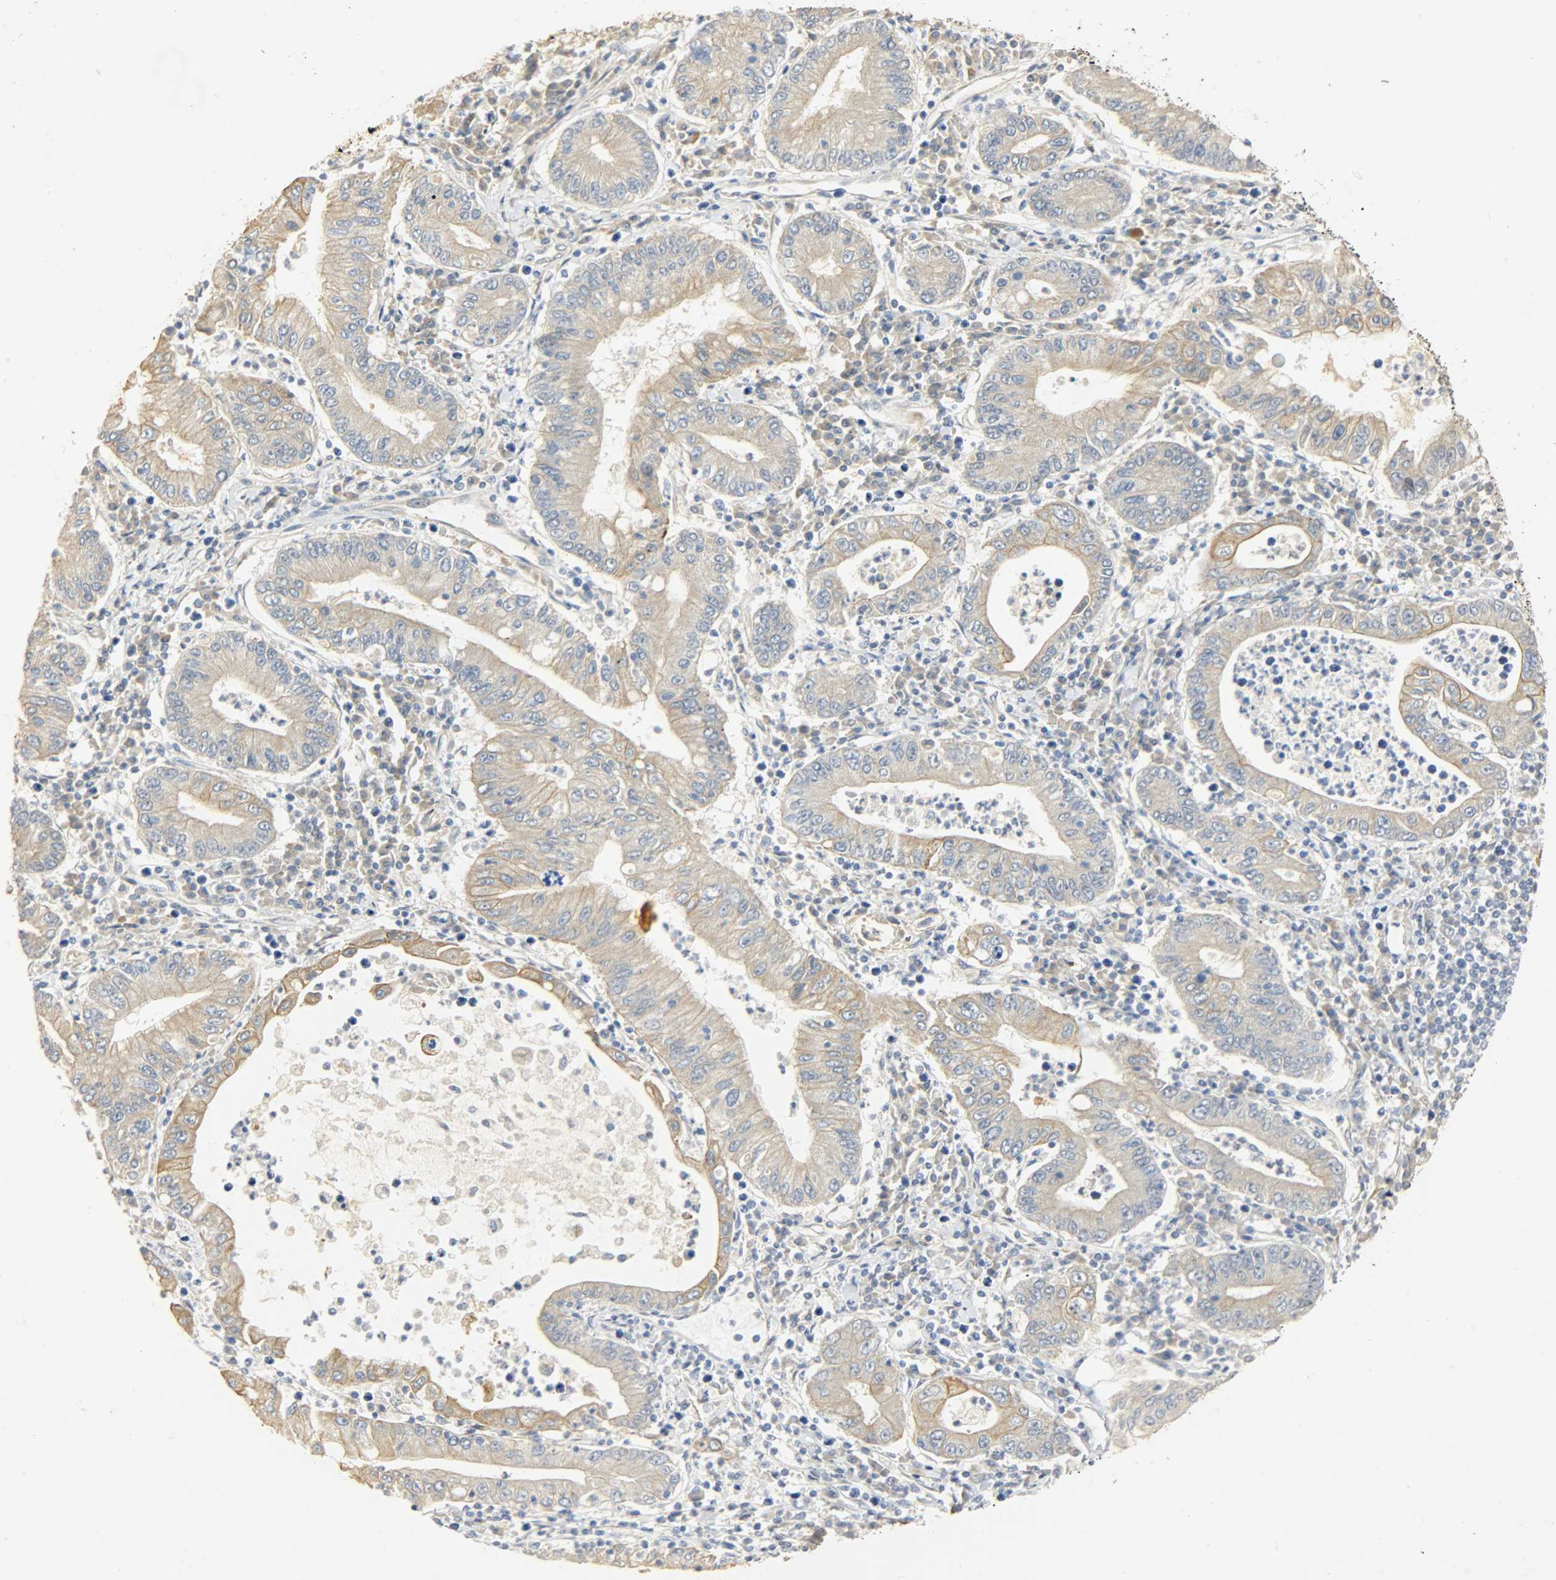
{"staining": {"intensity": "moderate", "quantity": ">75%", "location": "cytoplasmic/membranous"}, "tissue": "stomach cancer", "cell_type": "Tumor cells", "image_type": "cancer", "snomed": [{"axis": "morphology", "description": "Normal tissue, NOS"}, {"axis": "morphology", "description": "Adenocarcinoma, NOS"}, {"axis": "topography", "description": "Esophagus"}, {"axis": "topography", "description": "Stomach, upper"}, {"axis": "topography", "description": "Peripheral nerve tissue"}], "caption": "Protein positivity by immunohistochemistry displays moderate cytoplasmic/membranous expression in about >75% of tumor cells in adenocarcinoma (stomach).", "gene": "USP13", "patient": {"sex": "male", "age": 62}}